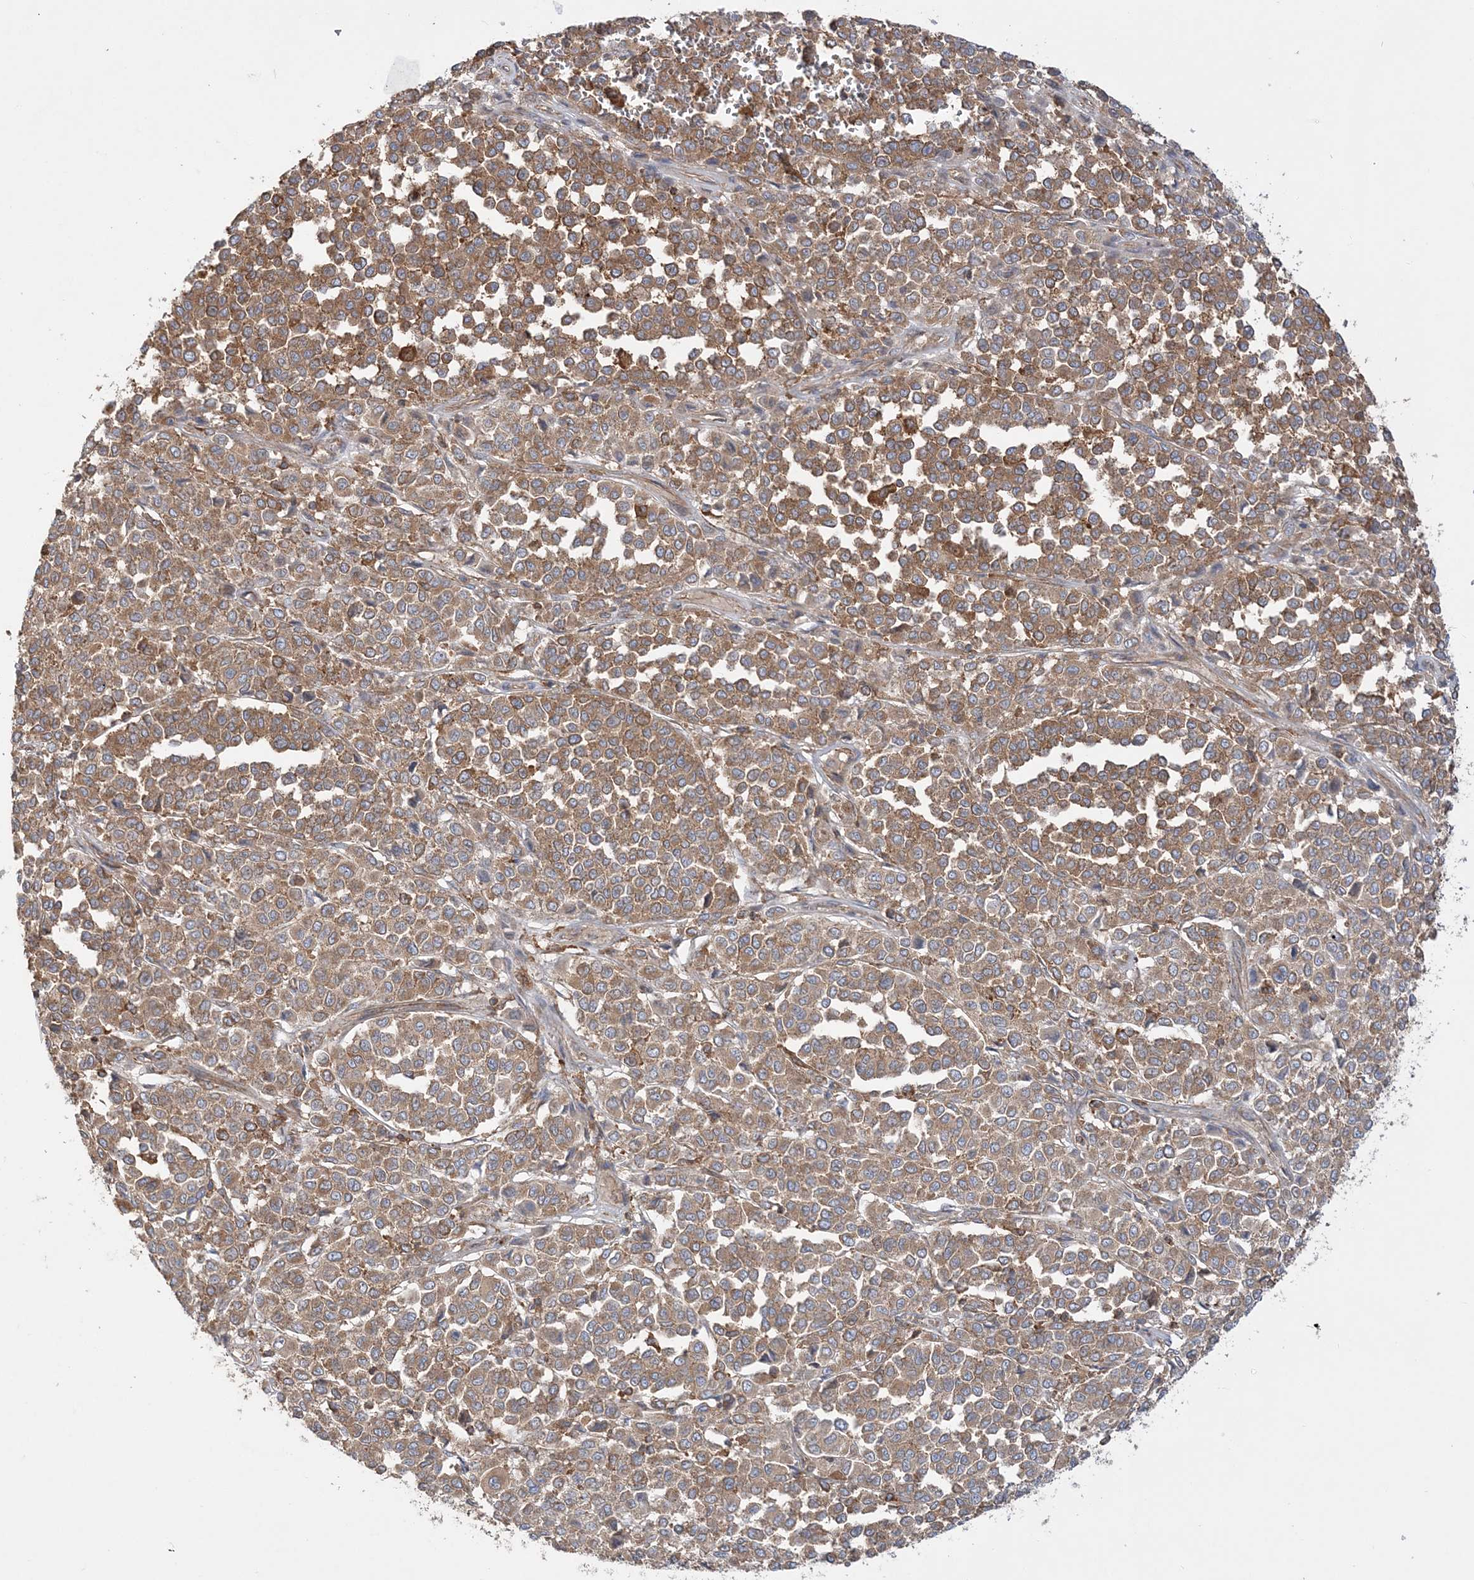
{"staining": {"intensity": "moderate", "quantity": ">75%", "location": "cytoplasmic/membranous"}, "tissue": "melanoma", "cell_type": "Tumor cells", "image_type": "cancer", "snomed": [{"axis": "morphology", "description": "Malignant melanoma, Metastatic site"}, {"axis": "topography", "description": "Pancreas"}], "caption": "Immunohistochemical staining of human melanoma demonstrates medium levels of moderate cytoplasmic/membranous expression in about >75% of tumor cells.", "gene": "TBC1D5", "patient": {"sex": "female", "age": 30}}